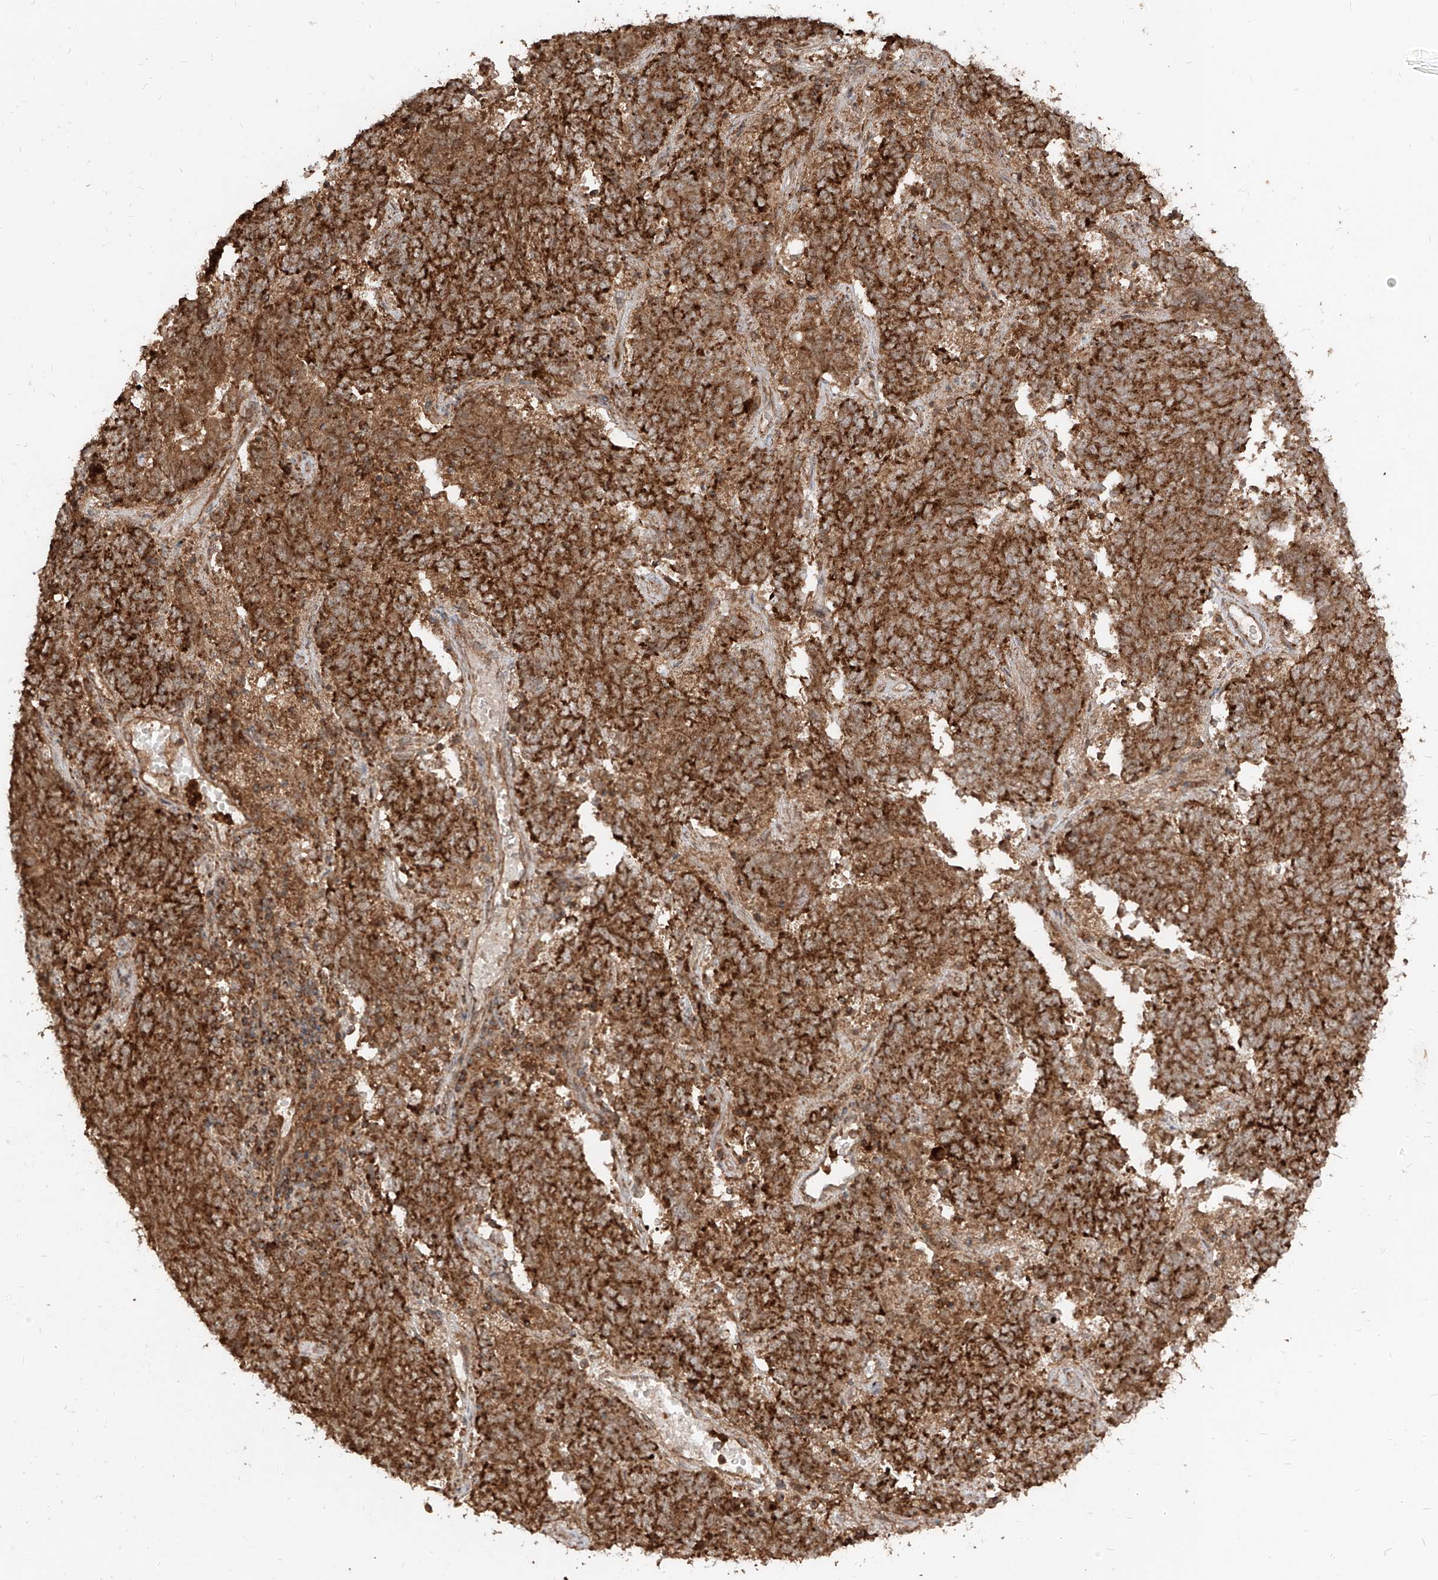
{"staining": {"intensity": "strong", "quantity": ">75%", "location": "cytoplasmic/membranous"}, "tissue": "endometrial cancer", "cell_type": "Tumor cells", "image_type": "cancer", "snomed": [{"axis": "morphology", "description": "Adenocarcinoma, NOS"}, {"axis": "topography", "description": "Endometrium"}], "caption": "Adenocarcinoma (endometrial) stained for a protein (brown) shows strong cytoplasmic/membranous positive expression in about >75% of tumor cells.", "gene": "AIM2", "patient": {"sex": "female", "age": 80}}